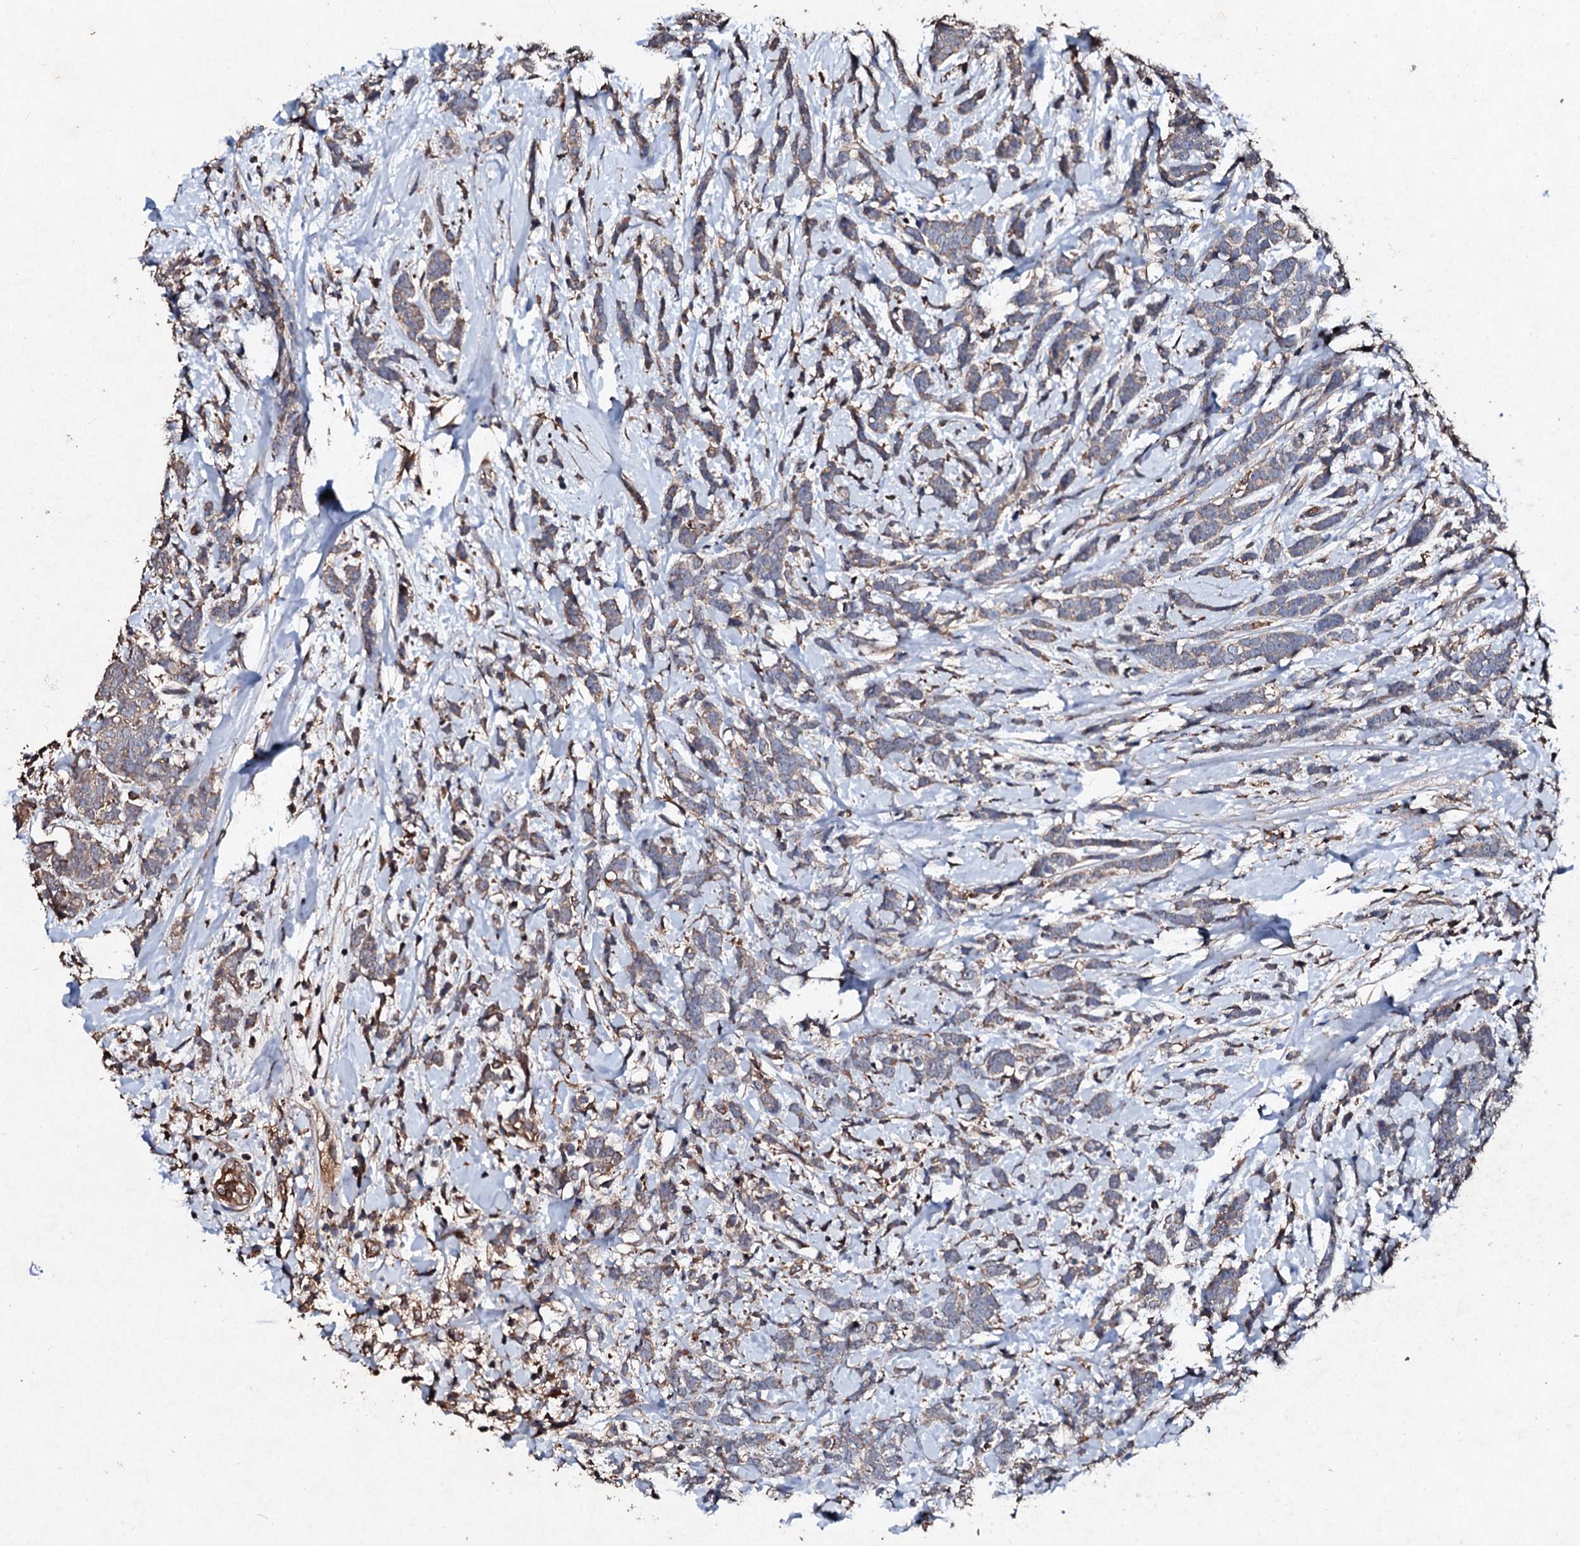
{"staining": {"intensity": "weak", "quantity": "25%-75%", "location": "cytoplasmic/membranous"}, "tissue": "breast cancer", "cell_type": "Tumor cells", "image_type": "cancer", "snomed": [{"axis": "morphology", "description": "Lobular carcinoma"}, {"axis": "topography", "description": "Breast"}], "caption": "Immunohistochemistry (IHC) micrograph of neoplastic tissue: human lobular carcinoma (breast) stained using immunohistochemistry exhibits low levels of weak protein expression localized specifically in the cytoplasmic/membranous of tumor cells, appearing as a cytoplasmic/membranous brown color.", "gene": "KERA", "patient": {"sex": "female", "age": 58}}